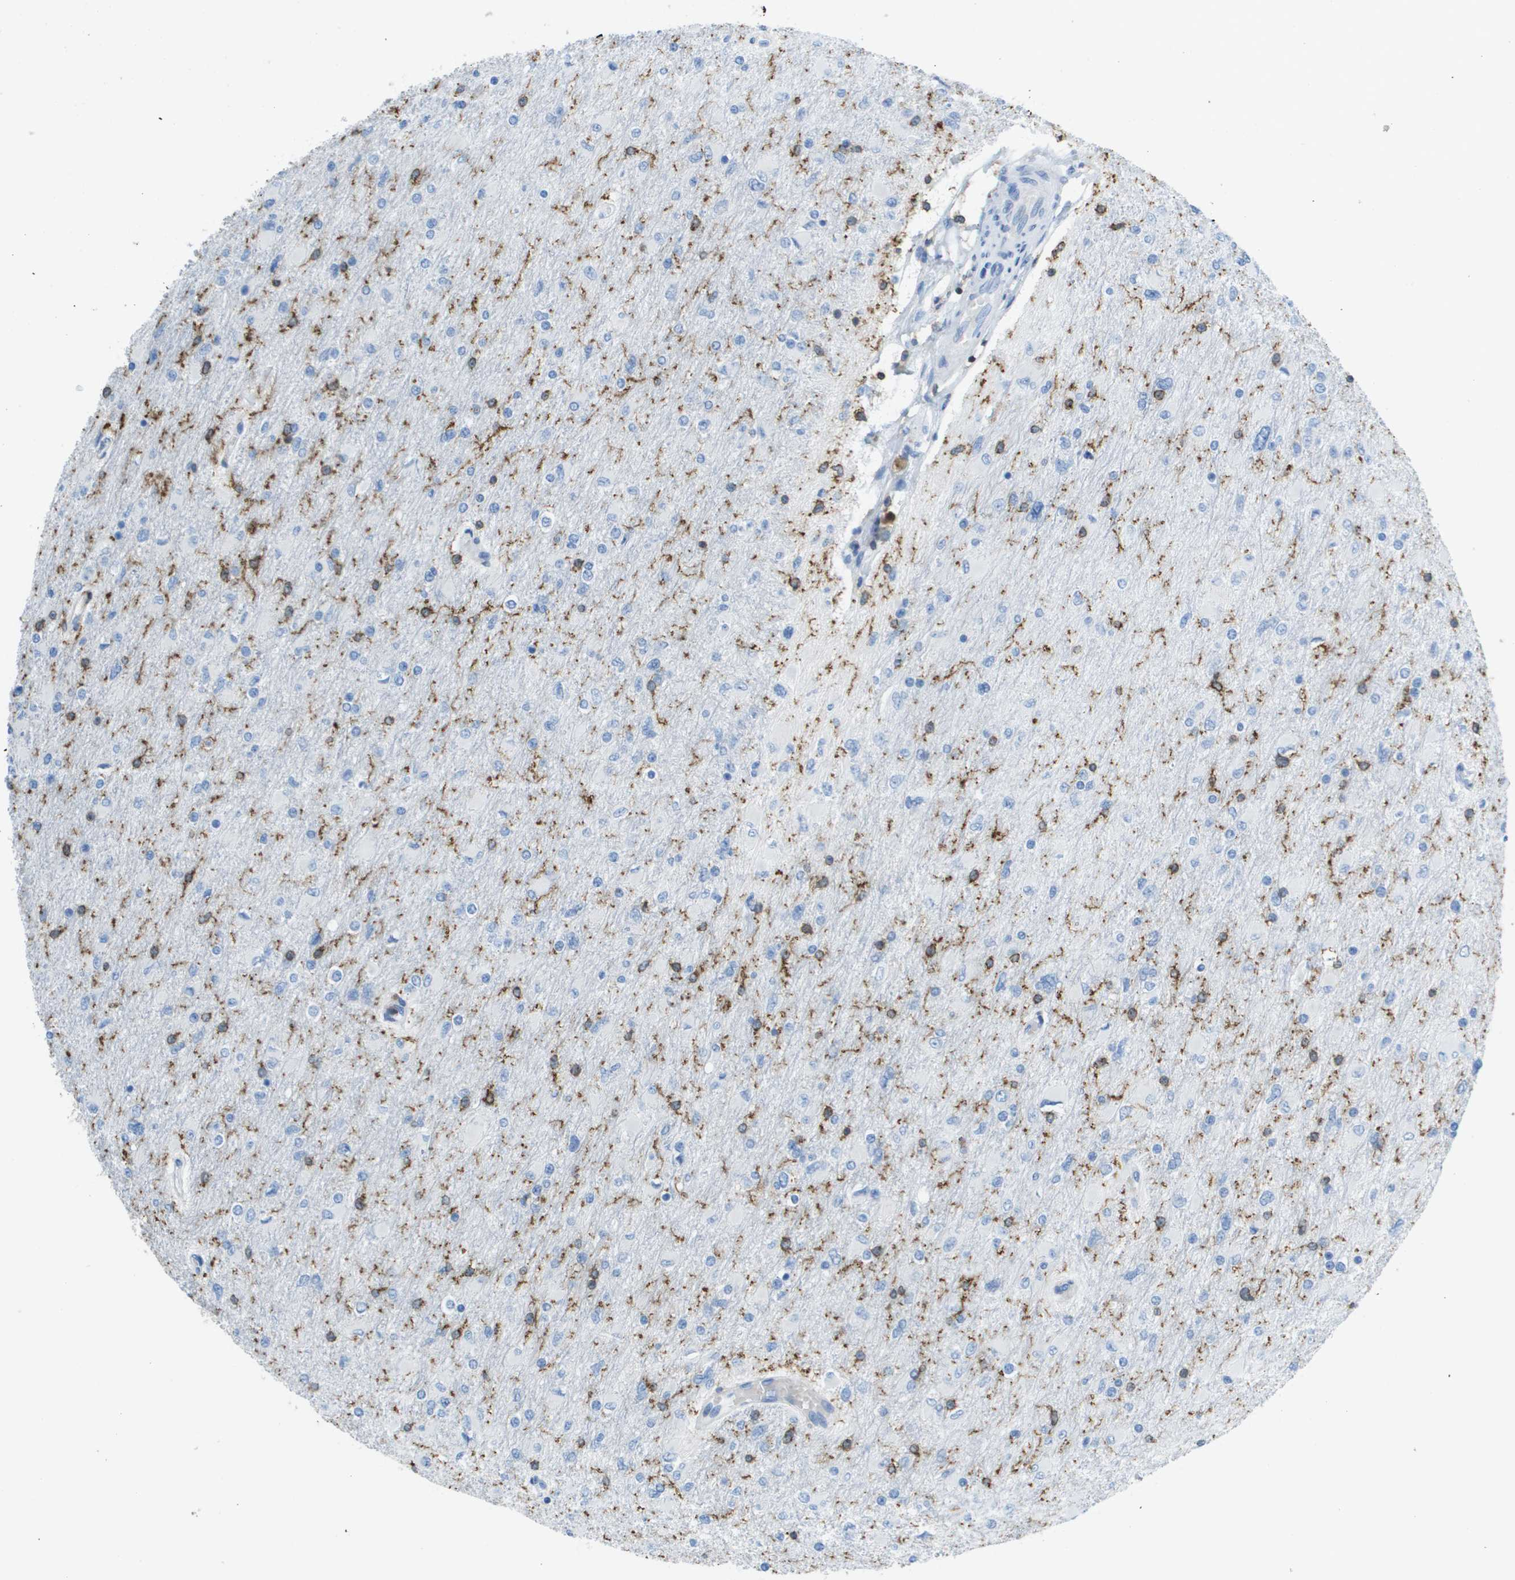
{"staining": {"intensity": "strong", "quantity": "<25%", "location": "cytoplasmic/membranous"}, "tissue": "glioma", "cell_type": "Tumor cells", "image_type": "cancer", "snomed": [{"axis": "morphology", "description": "Glioma, malignant, High grade"}, {"axis": "topography", "description": "Cerebral cortex"}], "caption": "Strong cytoplasmic/membranous positivity is identified in approximately <25% of tumor cells in glioma.", "gene": "APBB1IP", "patient": {"sex": "female", "age": 36}}